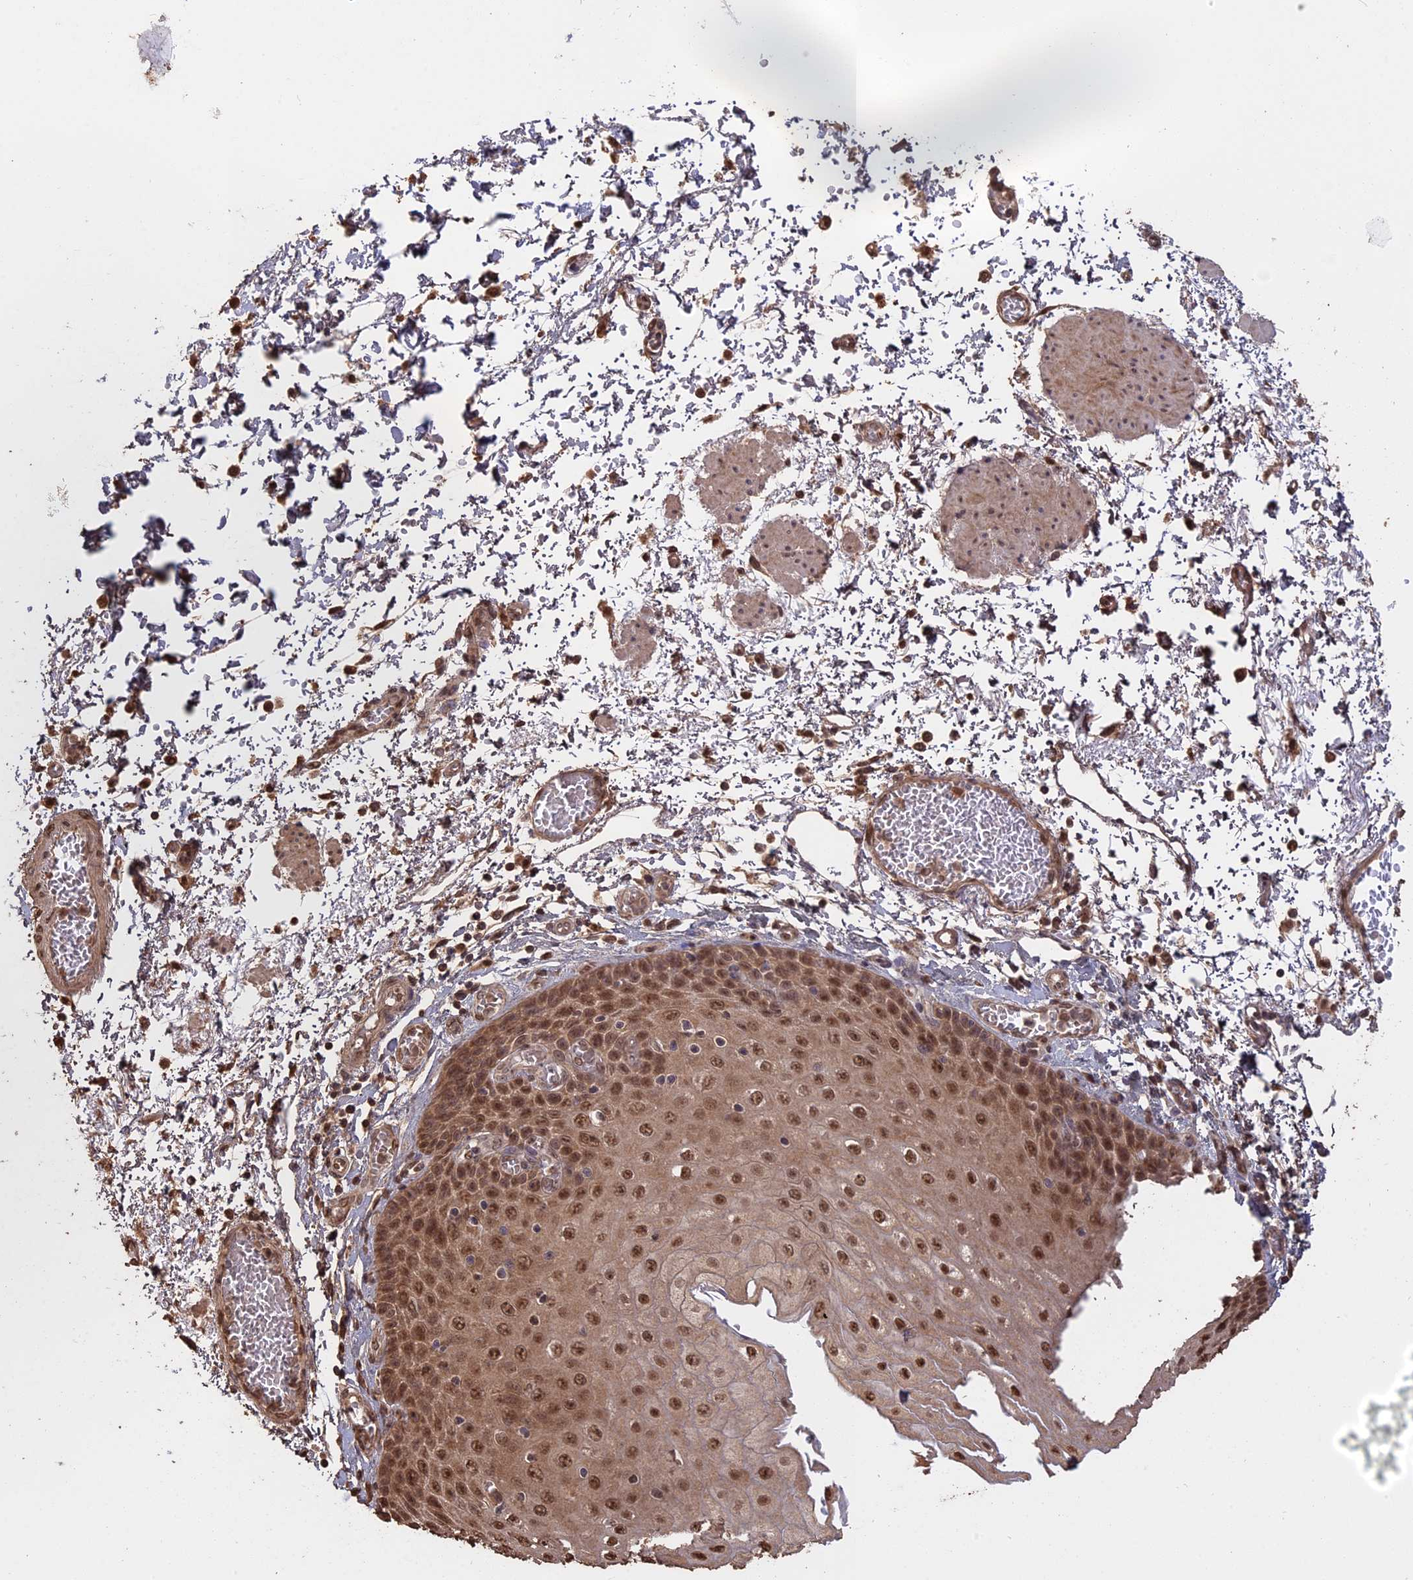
{"staining": {"intensity": "moderate", "quantity": ">75%", "location": "cytoplasmic/membranous,nuclear"}, "tissue": "esophagus", "cell_type": "Squamous epithelial cells", "image_type": "normal", "snomed": [{"axis": "morphology", "description": "Normal tissue, NOS"}, {"axis": "topography", "description": "Esophagus"}], "caption": "IHC micrograph of benign esophagus stained for a protein (brown), which exhibits medium levels of moderate cytoplasmic/membranous,nuclear staining in about >75% of squamous epithelial cells.", "gene": "PSMC6", "patient": {"sex": "male", "age": 81}}